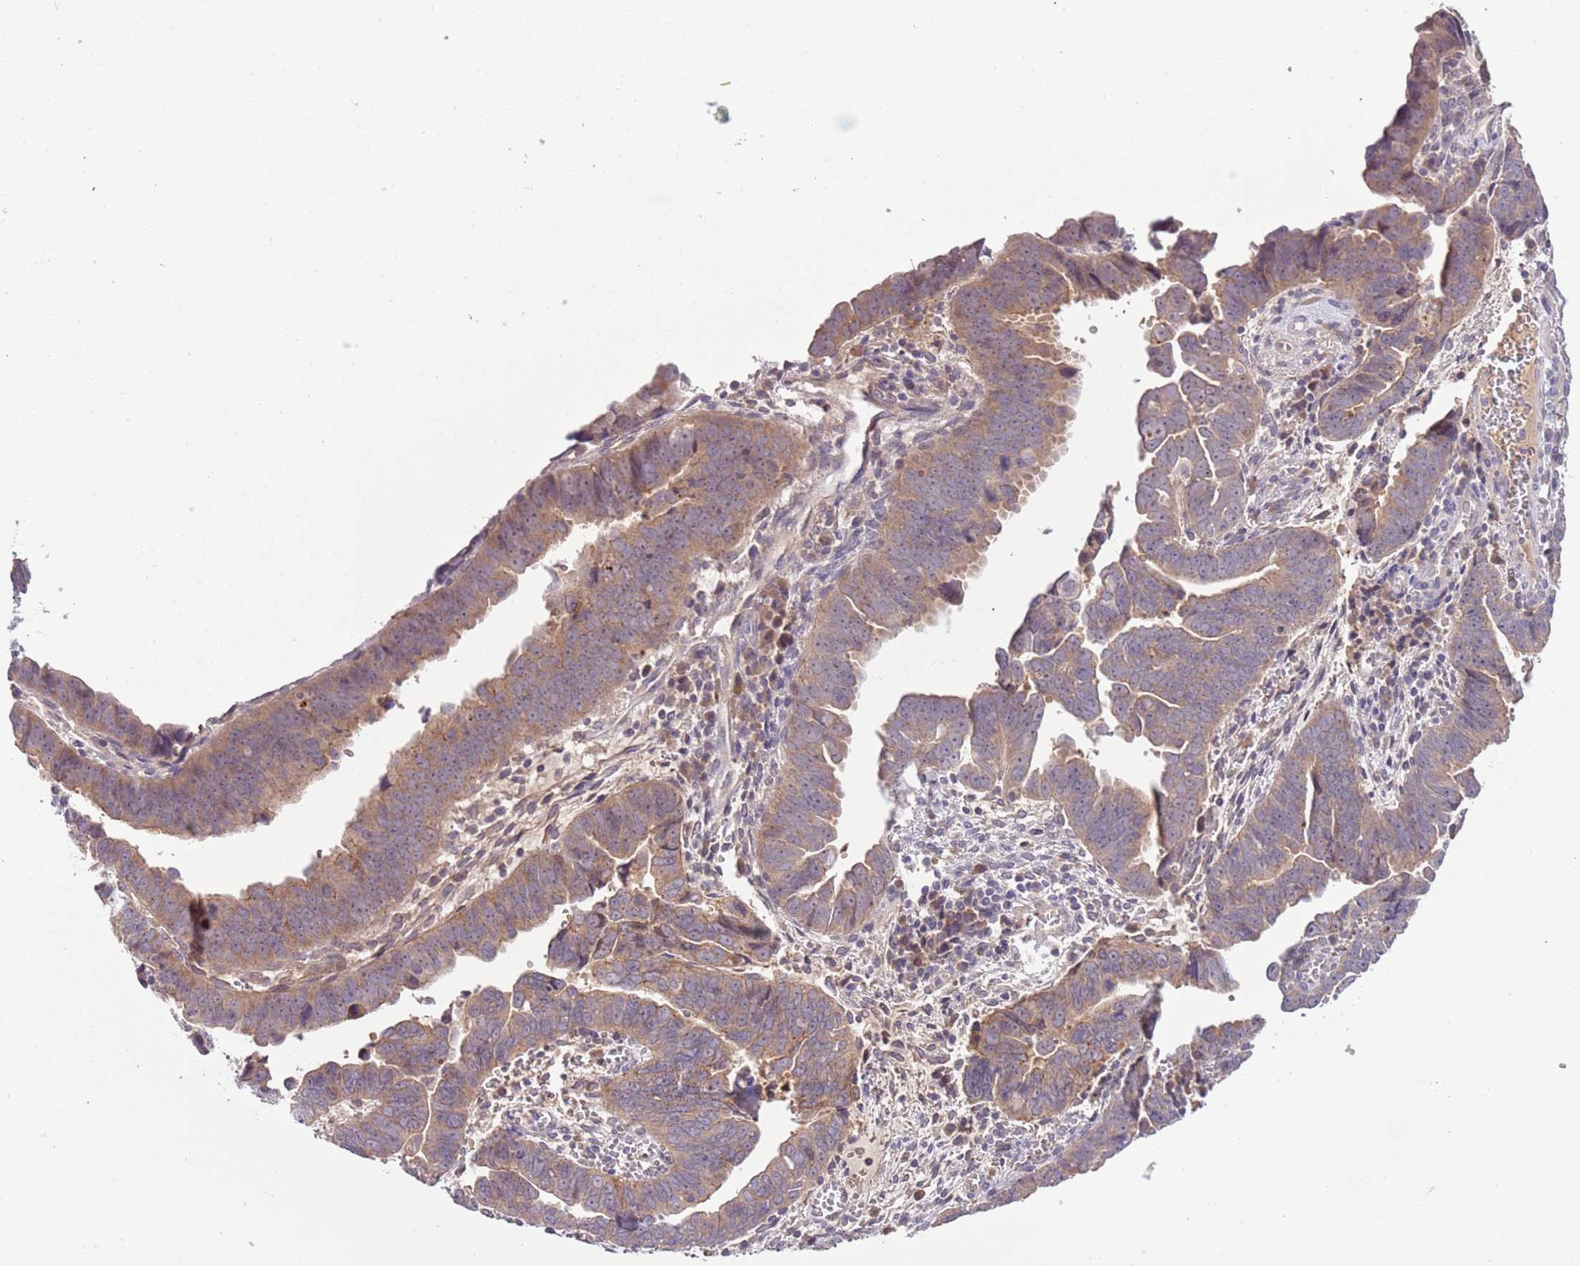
{"staining": {"intensity": "moderate", "quantity": ">75%", "location": "cytoplasmic/membranous"}, "tissue": "endometrial cancer", "cell_type": "Tumor cells", "image_type": "cancer", "snomed": [{"axis": "morphology", "description": "Adenocarcinoma, NOS"}, {"axis": "topography", "description": "Endometrium"}], "caption": "This histopathology image shows immunohistochemistry (IHC) staining of endometrial cancer, with medium moderate cytoplasmic/membranous positivity in approximately >75% of tumor cells.", "gene": "SHROOM3", "patient": {"sex": "female", "age": 75}}